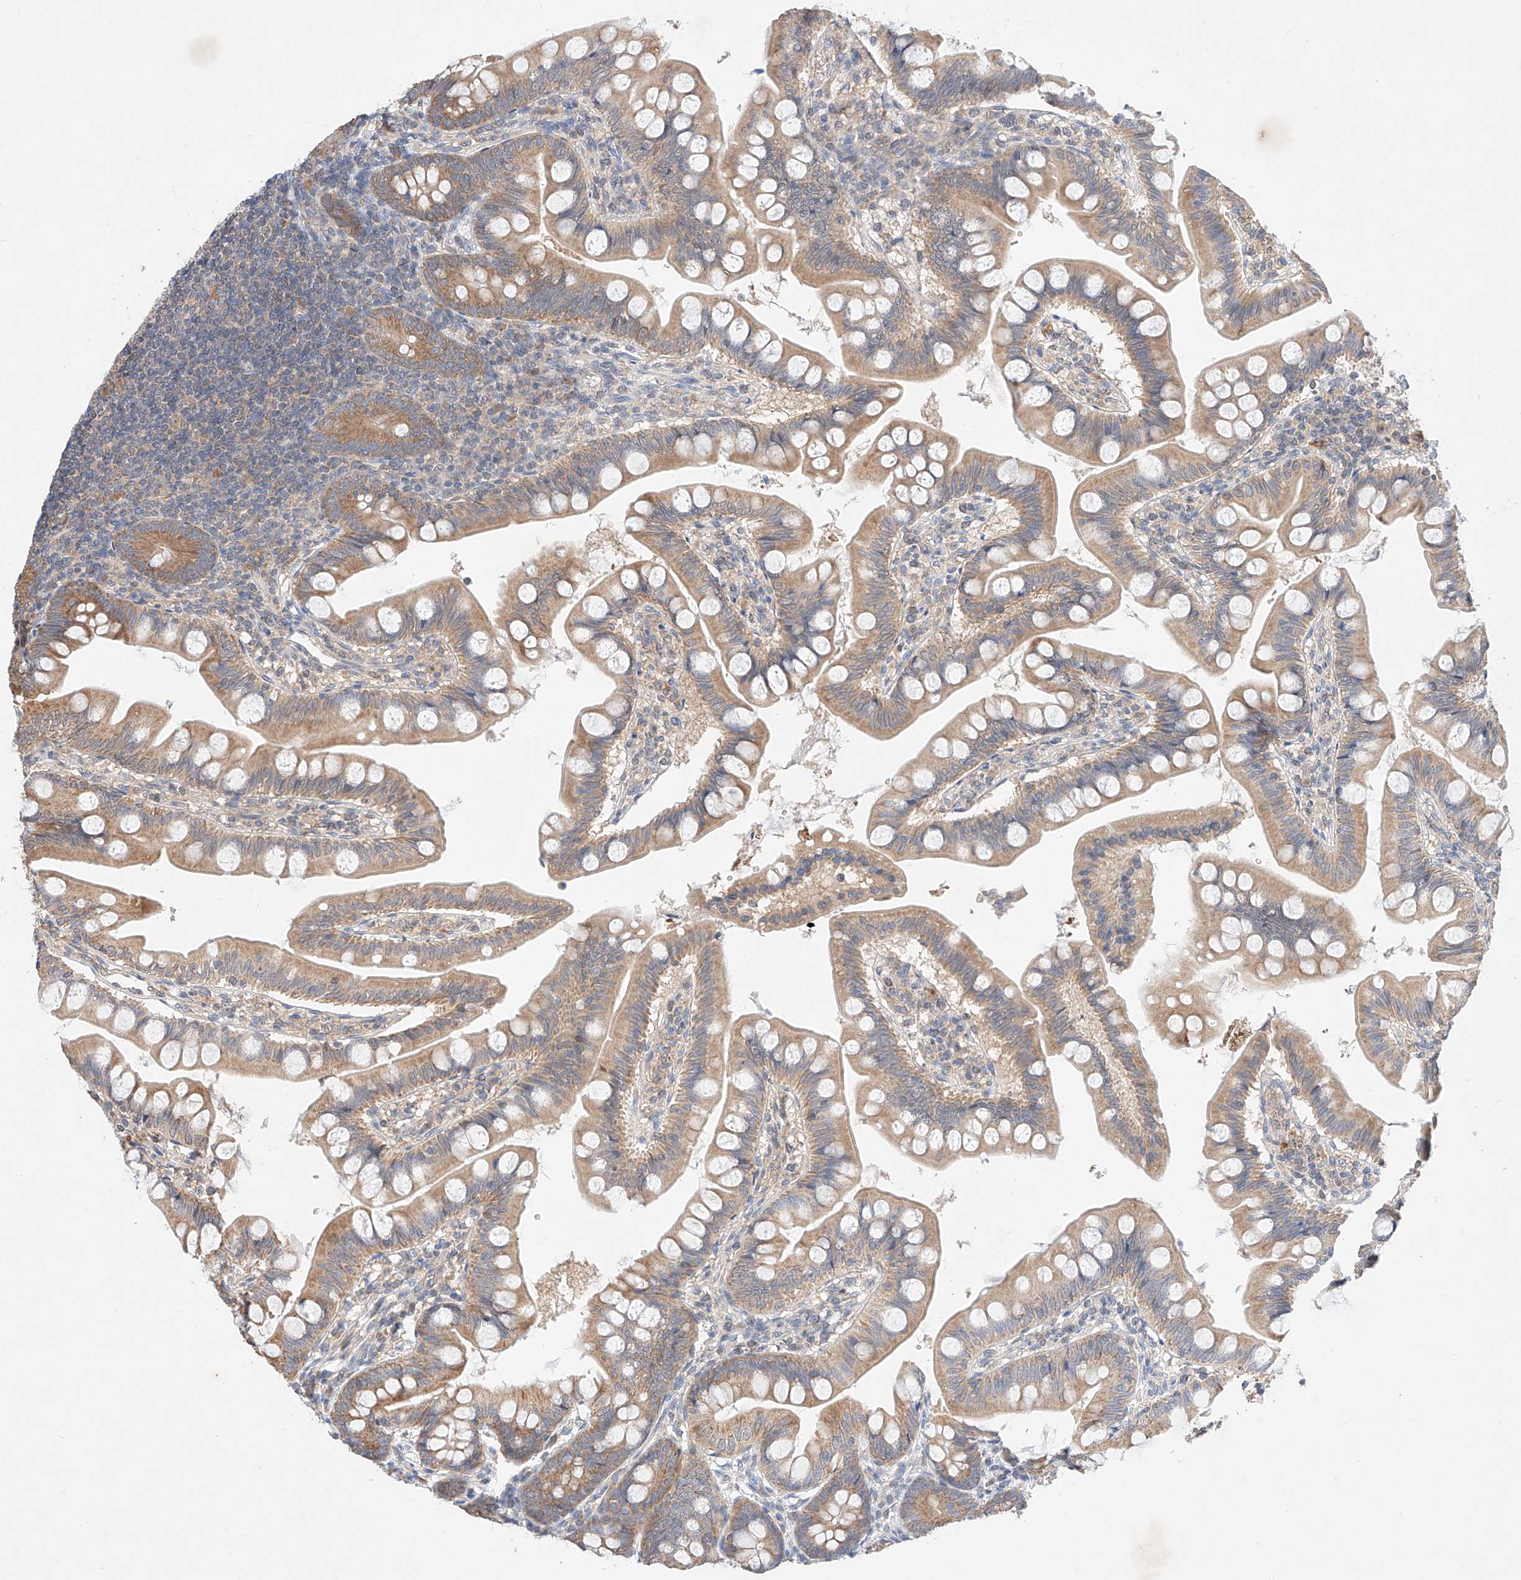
{"staining": {"intensity": "moderate", "quantity": ">75%", "location": "cytoplasmic/membranous"}, "tissue": "small intestine", "cell_type": "Glandular cells", "image_type": "normal", "snomed": [{"axis": "morphology", "description": "Normal tissue, NOS"}, {"axis": "topography", "description": "Small intestine"}], "caption": "Small intestine was stained to show a protein in brown. There is medium levels of moderate cytoplasmic/membranous expression in about >75% of glandular cells. Ihc stains the protein of interest in brown and the nuclei are stained blue.", "gene": "C6orf118", "patient": {"sex": "male", "age": 7}}